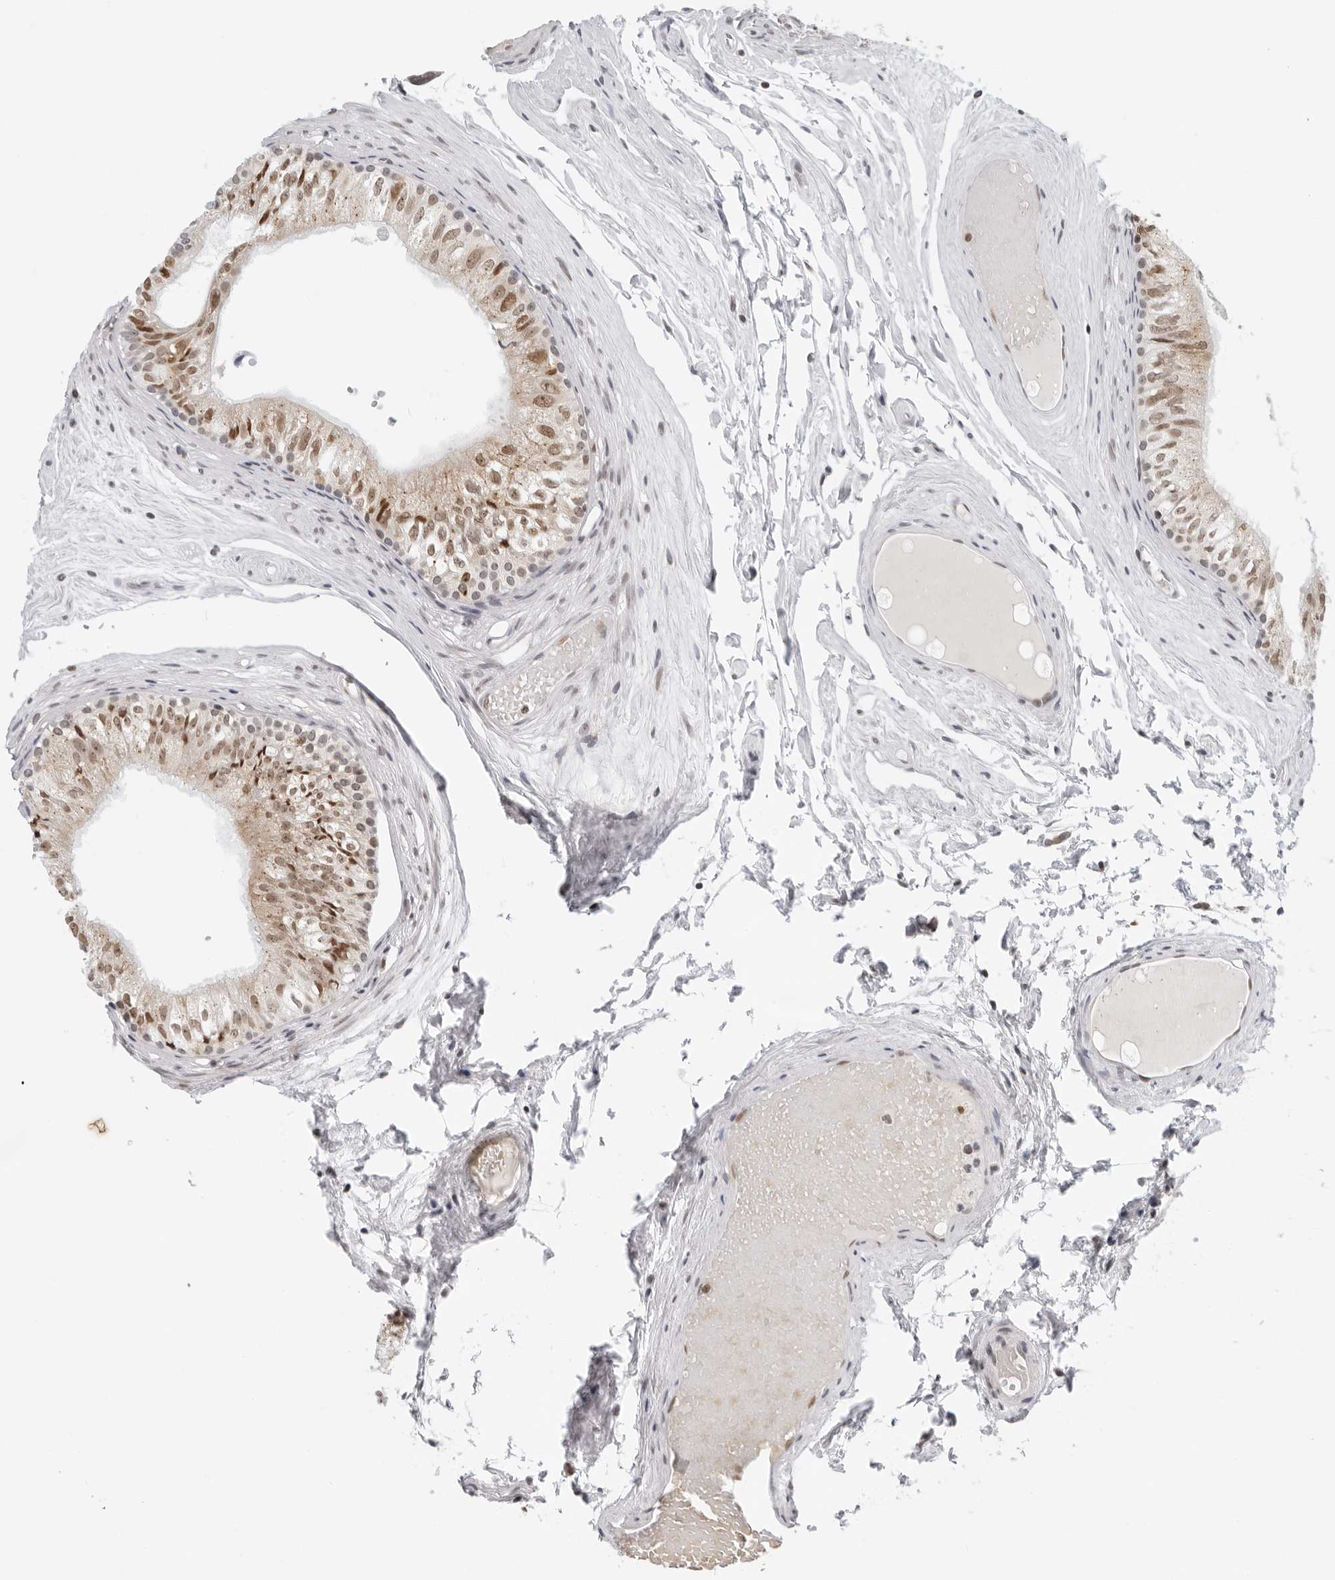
{"staining": {"intensity": "moderate", "quantity": ">75%", "location": "cytoplasmic/membranous,nuclear"}, "tissue": "epididymis", "cell_type": "Glandular cells", "image_type": "normal", "snomed": [{"axis": "morphology", "description": "Normal tissue, NOS"}, {"axis": "topography", "description": "Epididymis"}], "caption": "Protein staining of benign epididymis shows moderate cytoplasmic/membranous,nuclear staining in about >75% of glandular cells.", "gene": "TOX4", "patient": {"sex": "male", "age": 79}}